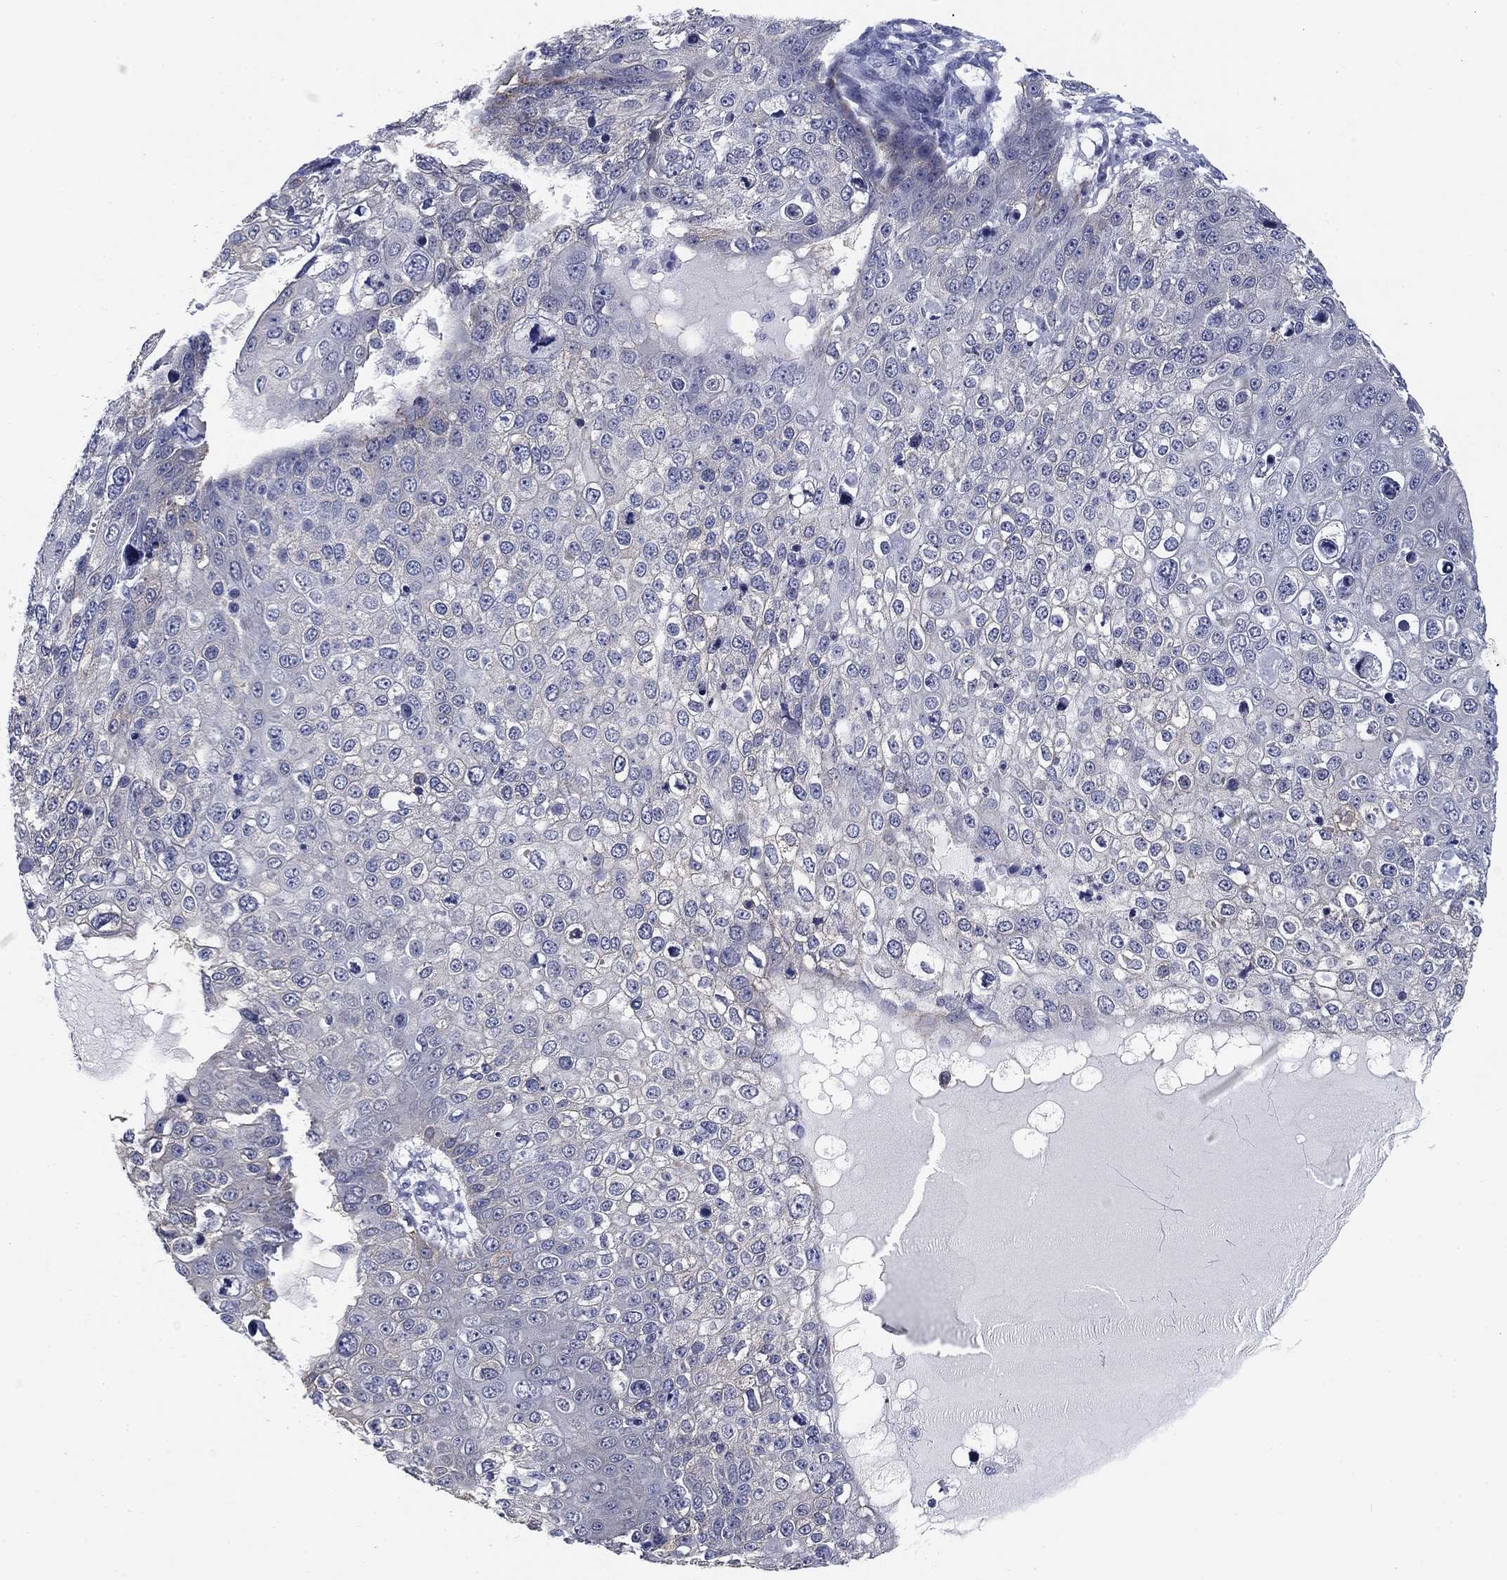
{"staining": {"intensity": "negative", "quantity": "none", "location": "none"}, "tissue": "skin cancer", "cell_type": "Tumor cells", "image_type": "cancer", "snomed": [{"axis": "morphology", "description": "Squamous cell carcinoma, NOS"}, {"axis": "topography", "description": "Skin"}], "caption": "A high-resolution histopathology image shows immunohistochemistry staining of skin cancer, which demonstrates no significant positivity in tumor cells.", "gene": "CLUL1", "patient": {"sex": "male", "age": 71}}